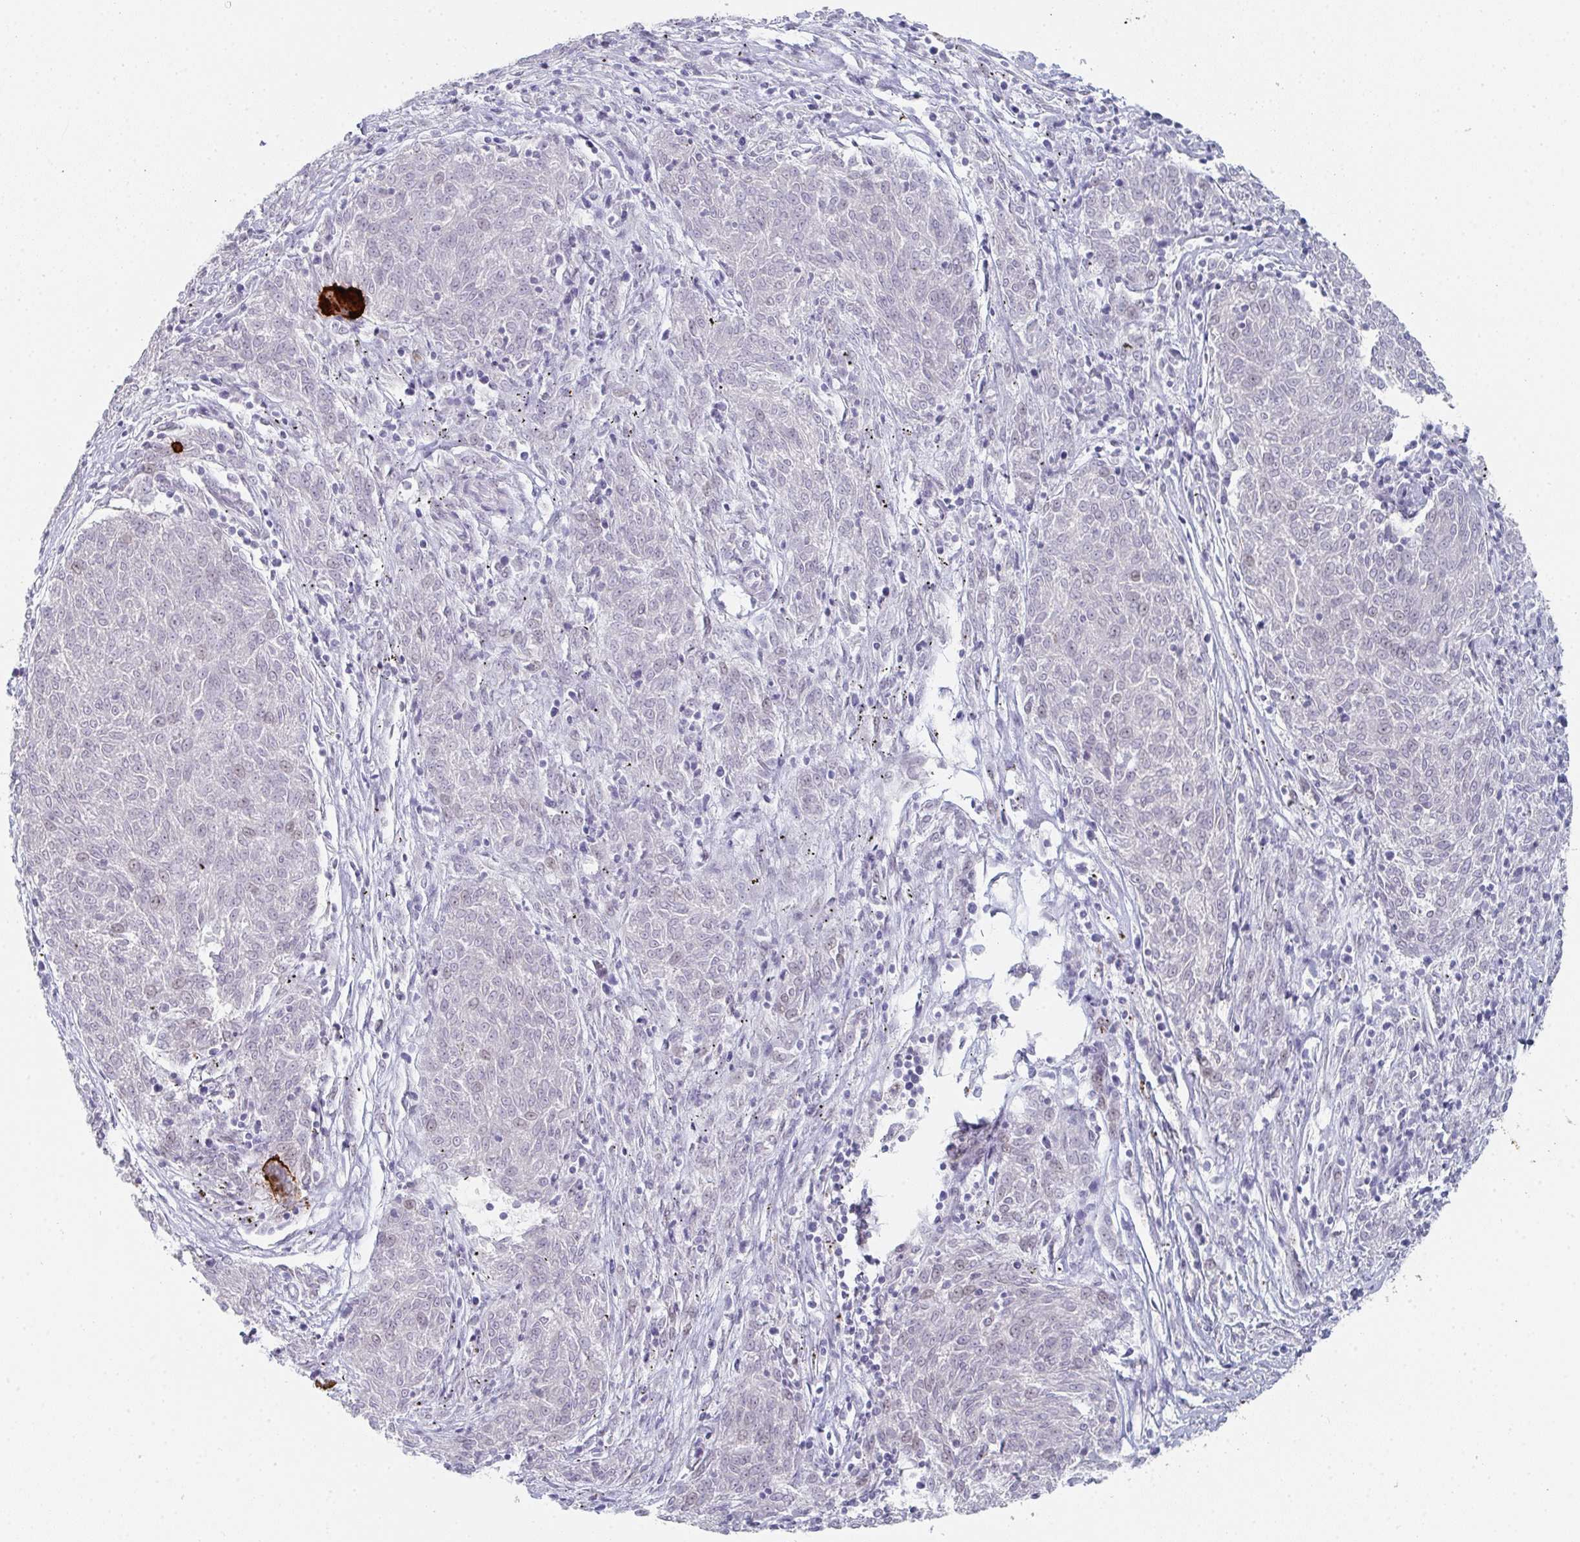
{"staining": {"intensity": "negative", "quantity": "none", "location": "none"}, "tissue": "melanoma", "cell_type": "Tumor cells", "image_type": "cancer", "snomed": [{"axis": "morphology", "description": "Malignant melanoma, NOS"}, {"axis": "topography", "description": "Skin"}], "caption": "Immunohistochemical staining of human melanoma exhibits no significant expression in tumor cells. The staining was performed using DAB to visualize the protein expression in brown, while the nuclei were stained in blue with hematoxylin (Magnification: 20x).", "gene": "POU2AF2", "patient": {"sex": "female", "age": 72}}